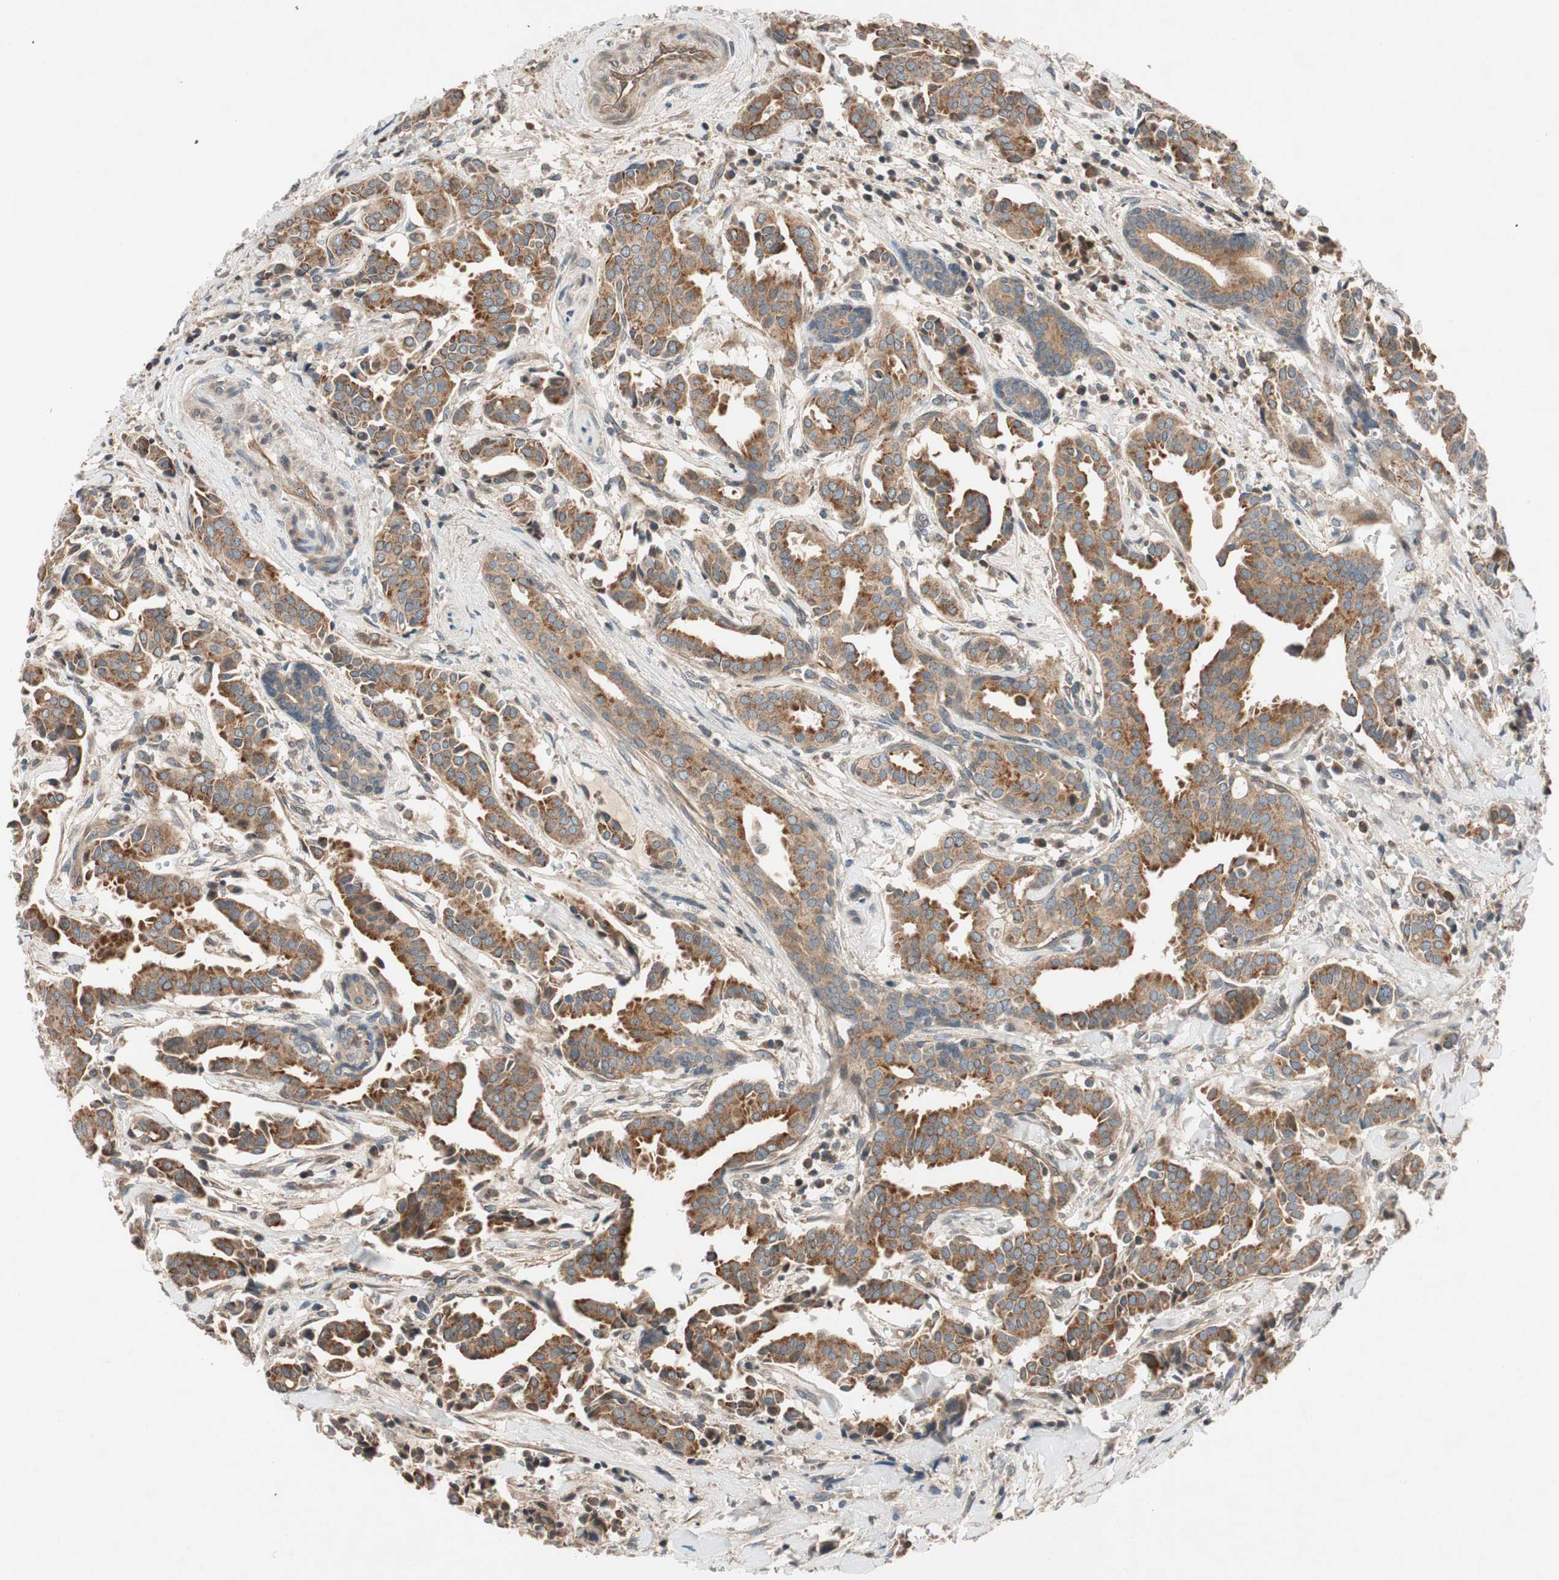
{"staining": {"intensity": "moderate", "quantity": ">75%", "location": "cytoplasmic/membranous"}, "tissue": "head and neck cancer", "cell_type": "Tumor cells", "image_type": "cancer", "snomed": [{"axis": "morphology", "description": "Adenocarcinoma, NOS"}, {"axis": "topography", "description": "Salivary gland"}, {"axis": "topography", "description": "Head-Neck"}], "caption": "DAB (3,3'-diaminobenzidine) immunohistochemical staining of head and neck cancer reveals moderate cytoplasmic/membranous protein positivity in about >75% of tumor cells.", "gene": "GCLM", "patient": {"sex": "female", "age": 59}}